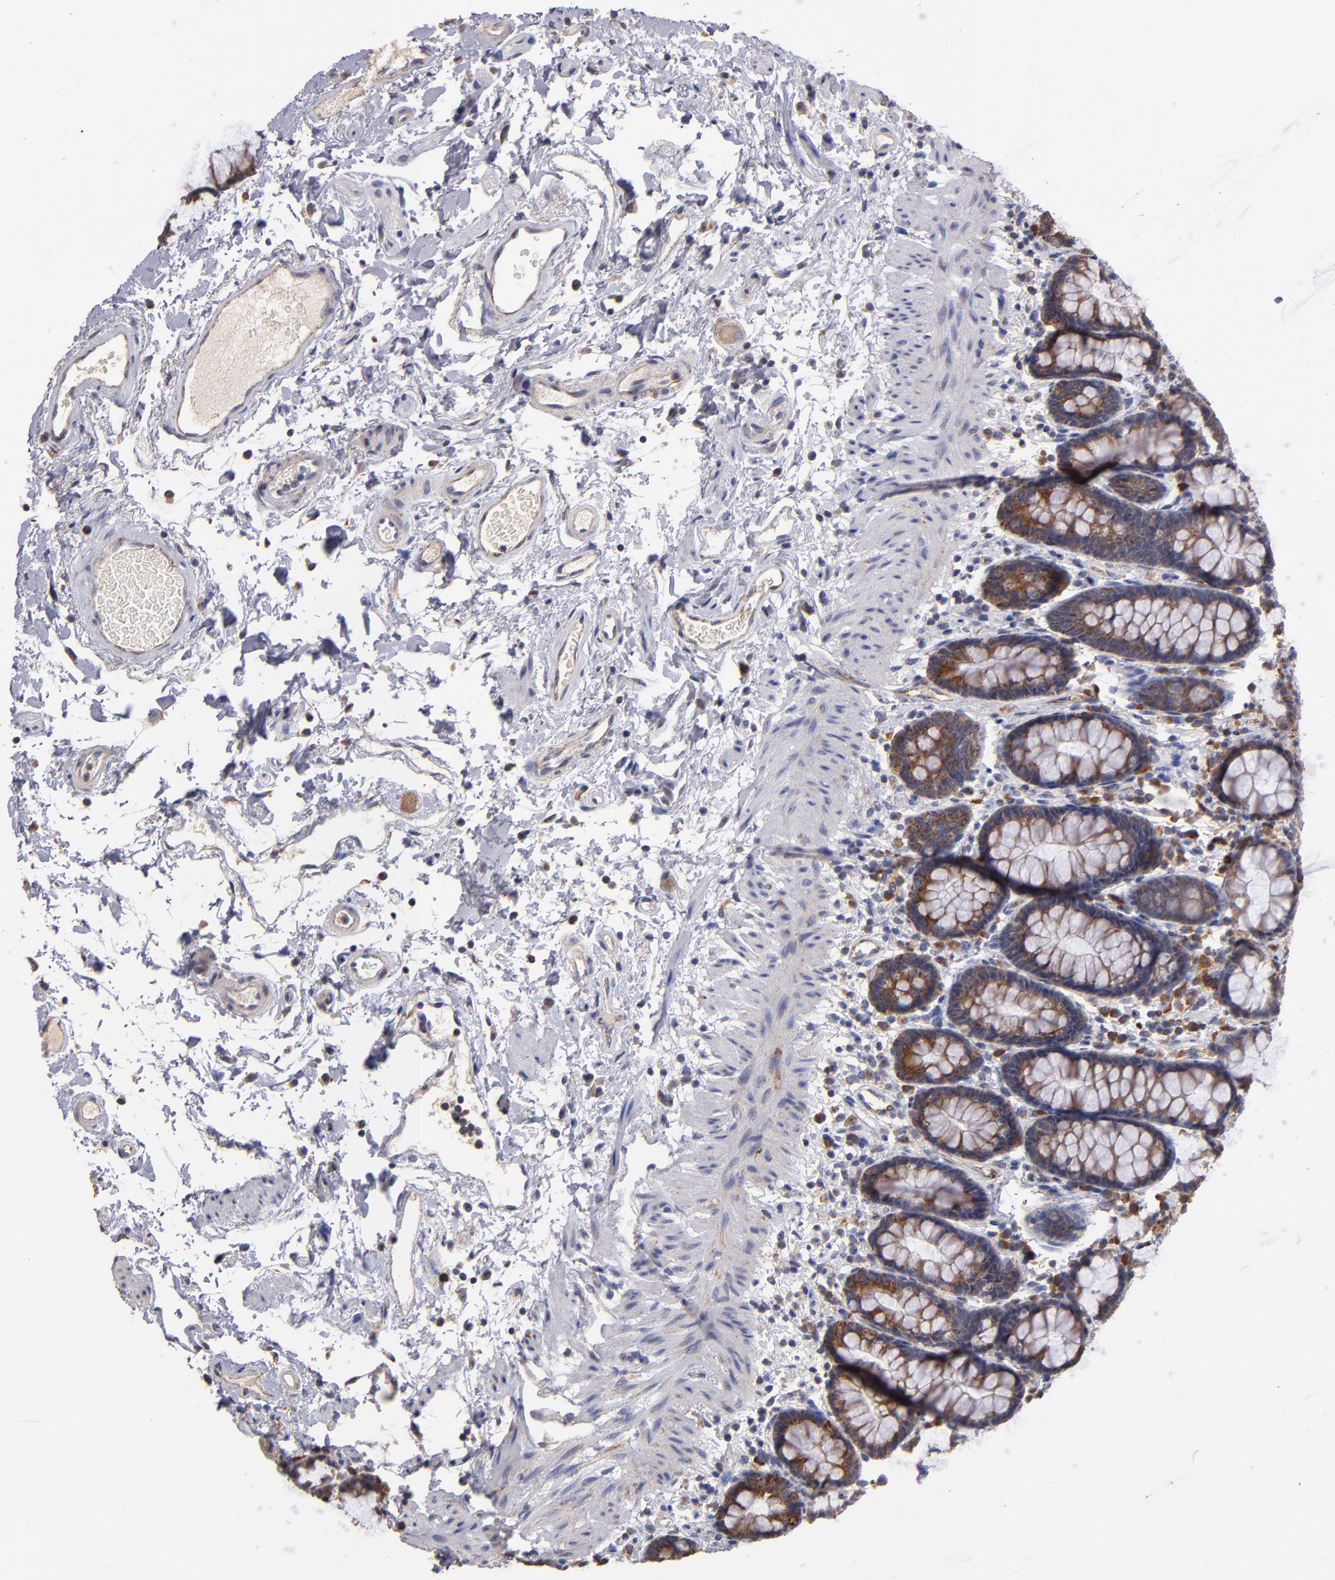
{"staining": {"intensity": "moderate", "quantity": ">75%", "location": "cytoplasmic/membranous"}, "tissue": "rectum", "cell_type": "Glandular cells", "image_type": "normal", "snomed": [{"axis": "morphology", "description": "Normal tissue, NOS"}, {"axis": "topography", "description": "Rectum"}], "caption": "There is medium levels of moderate cytoplasmic/membranous staining in glandular cells of normal rectum, as demonstrated by immunohistochemical staining (brown color).", "gene": "DIABLO", "patient": {"sex": "male", "age": 92}}